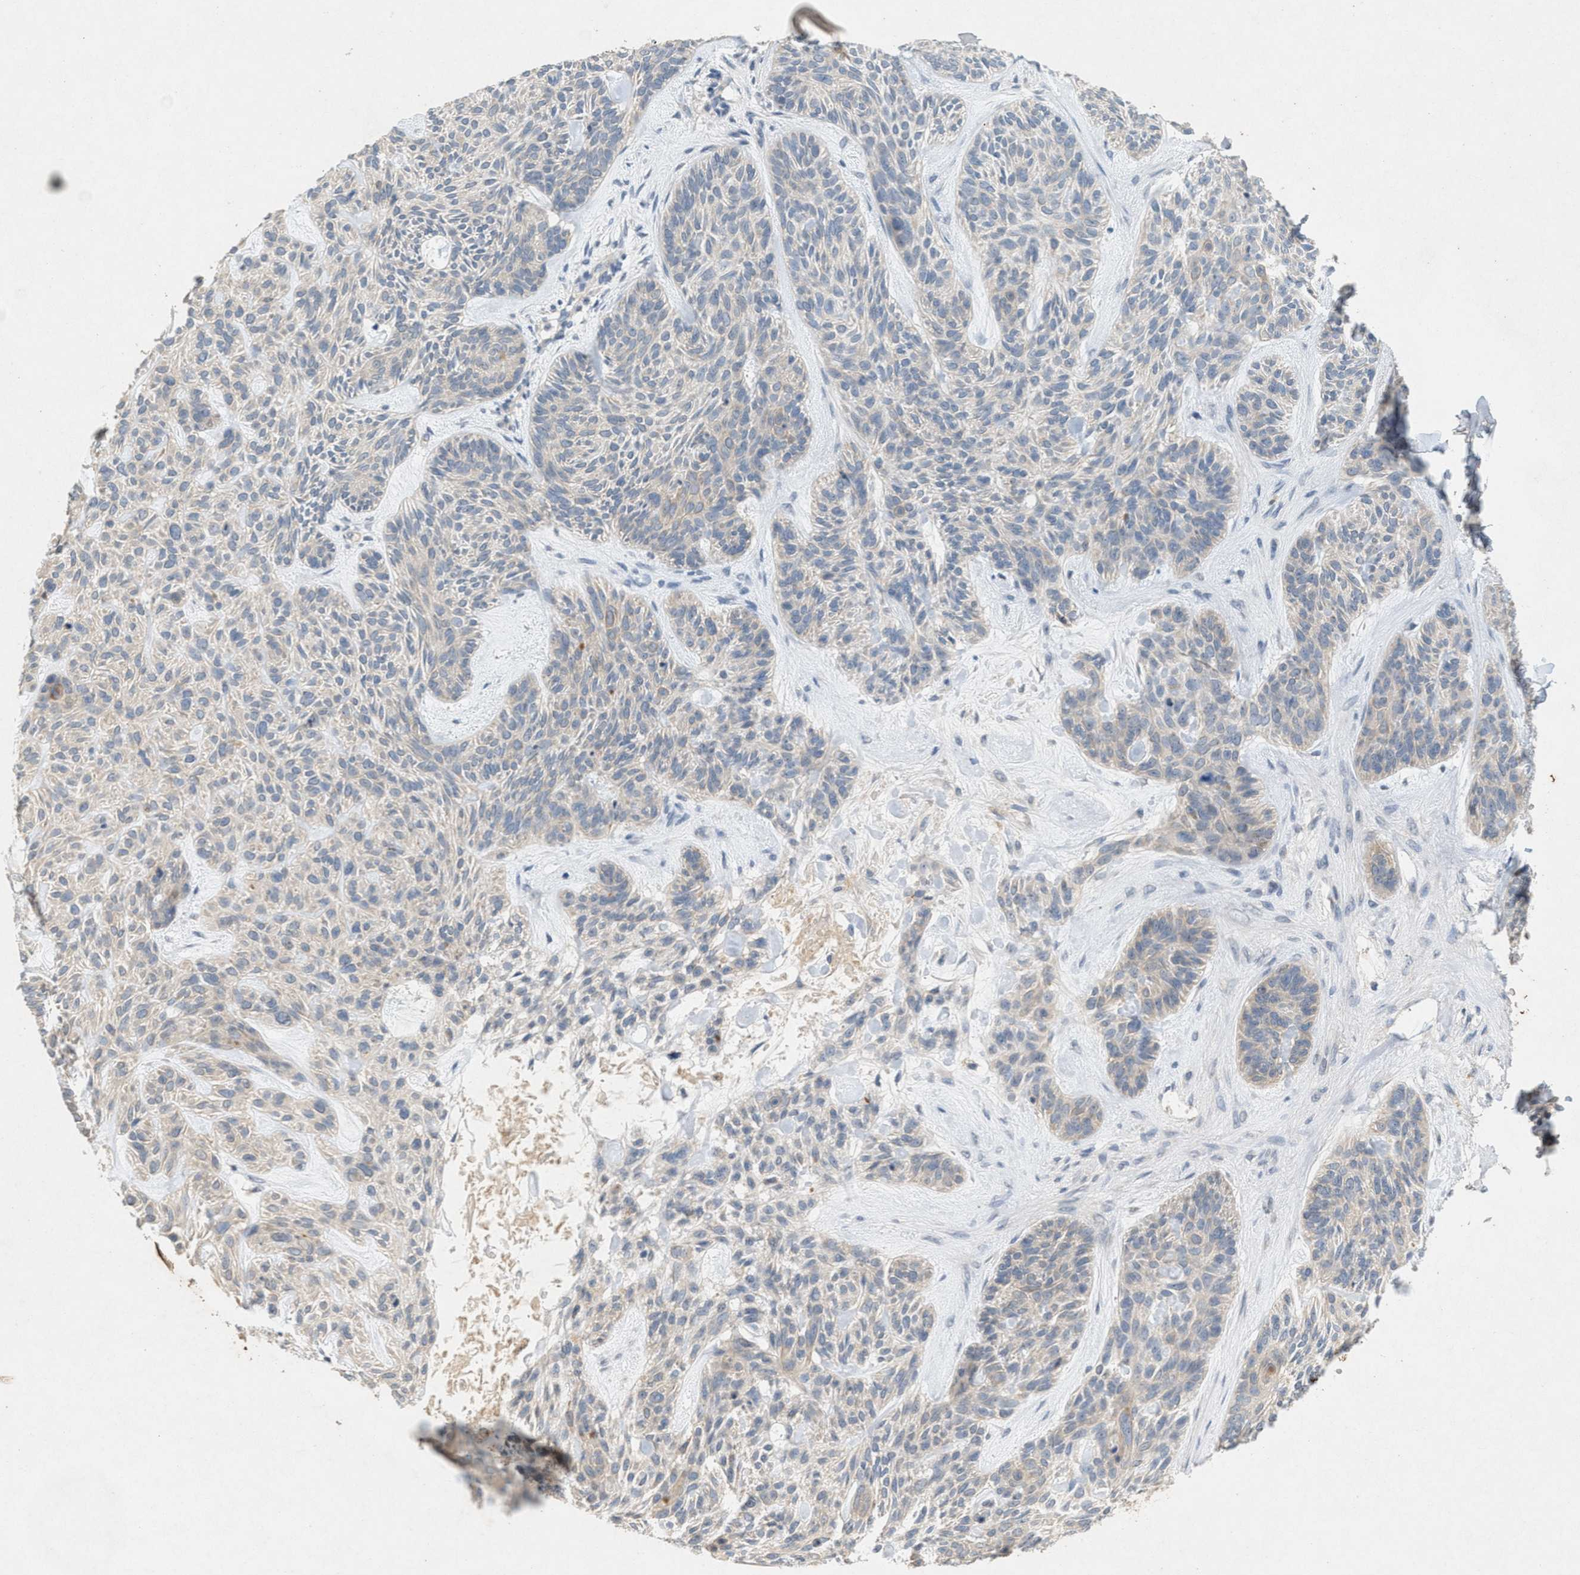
{"staining": {"intensity": "negative", "quantity": "none", "location": "none"}, "tissue": "skin cancer", "cell_type": "Tumor cells", "image_type": "cancer", "snomed": [{"axis": "morphology", "description": "Basal cell carcinoma"}, {"axis": "topography", "description": "Skin"}], "caption": "Immunohistochemistry of human skin cancer (basal cell carcinoma) displays no expression in tumor cells.", "gene": "DCAF7", "patient": {"sex": "male", "age": 55}}